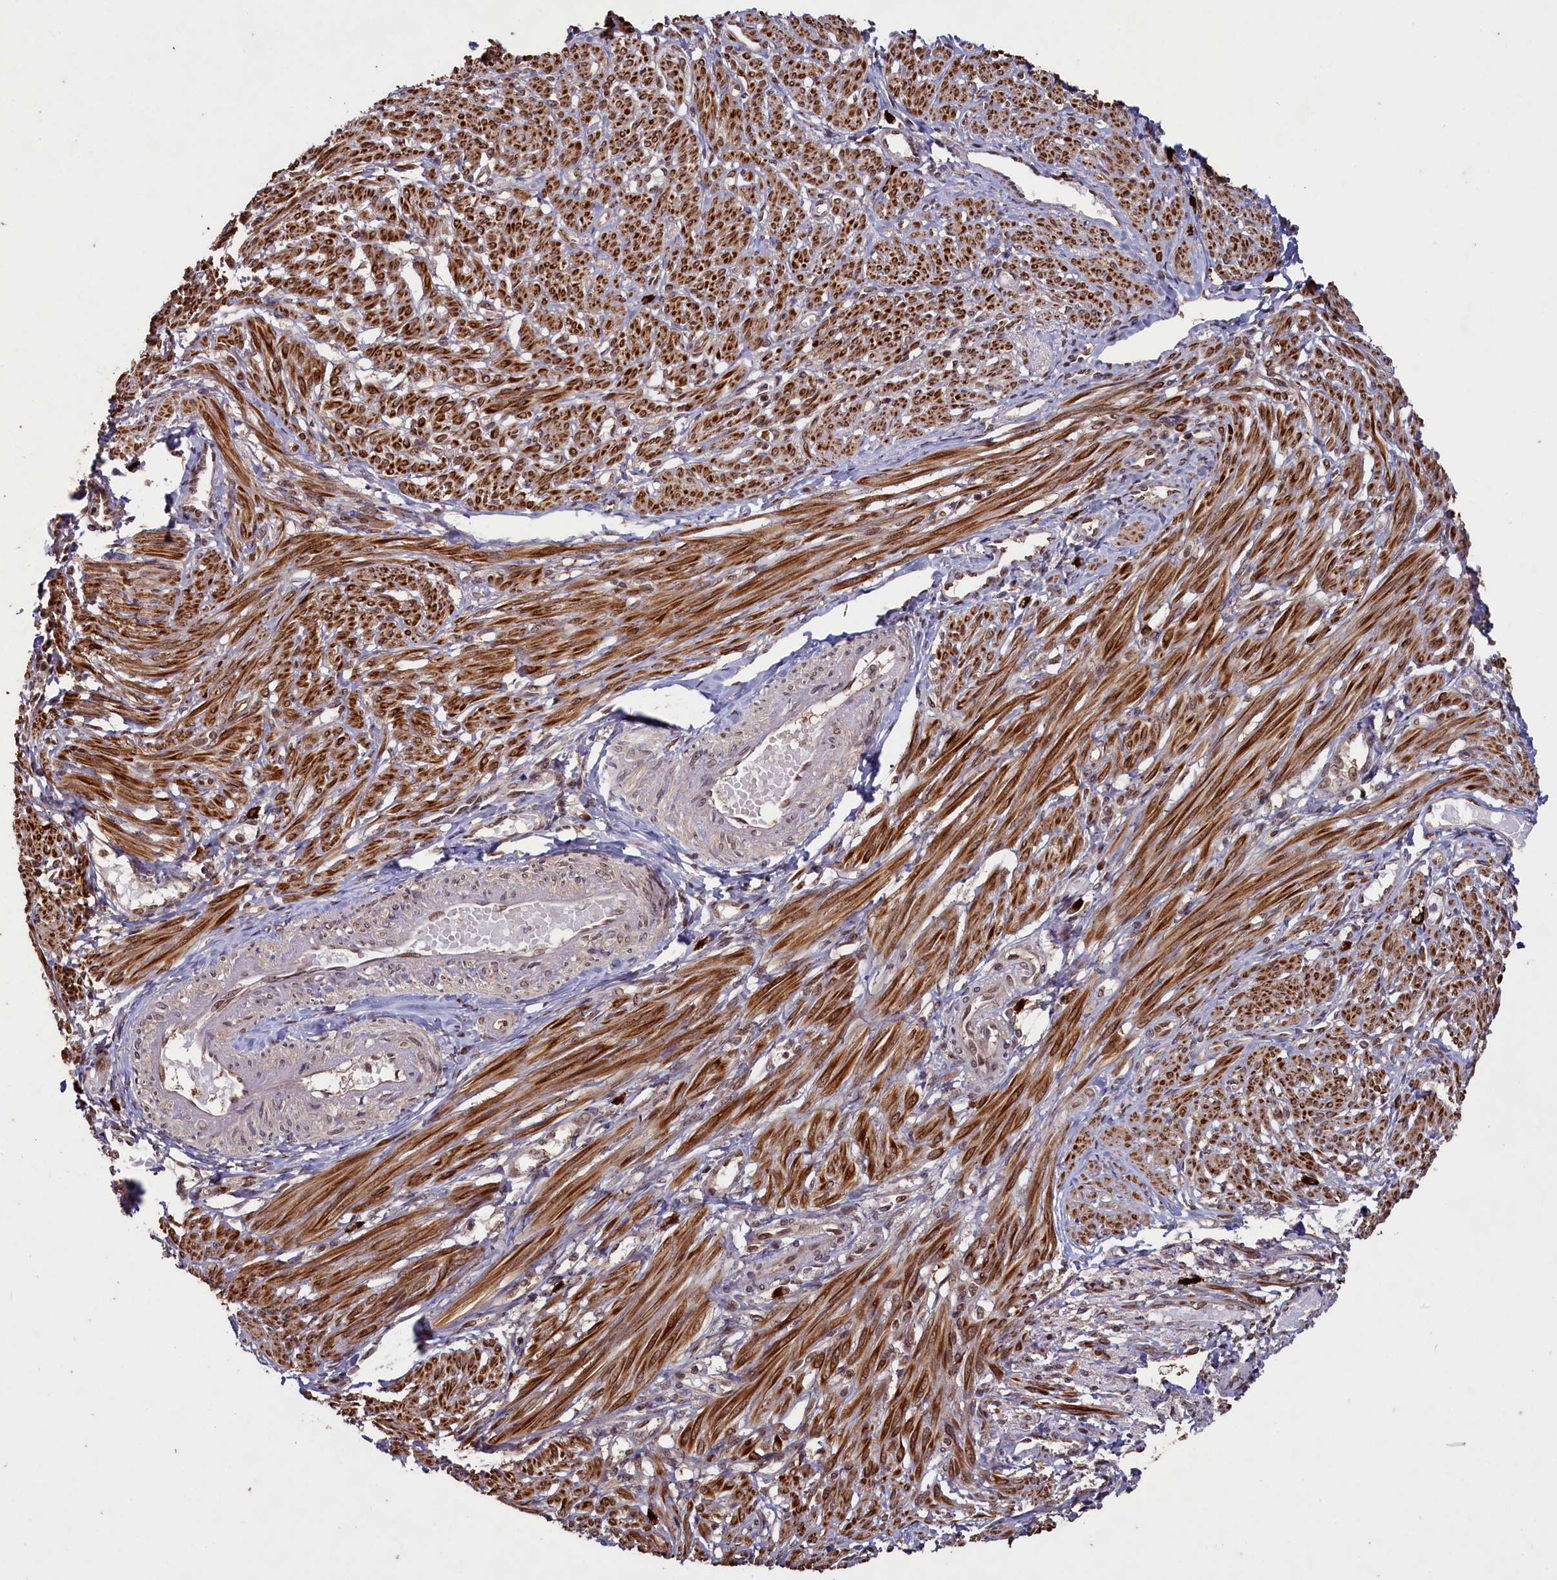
{"staining": {"intensity": "strong", "quantity": ">75%", "location": "cytoplasmic/membranous"}, "tissue": "smooth muscle", "cell_type": "Smooth muscle cells", "image_type": "normal", "snomed": [{"axis": "morphology", "description": "Normal tissue, NOS"}, {"axis": "topography", "description": "Smooth muscle"}], "caption": "Immunohistochemistry (IHC) histopathology image of normal smooth muscle stained for a protein (brown), which reveals high levels of strong cytoplasmic/membranous positivity in approximately >75% of smooth muscle cells.", "gene": "NAE1", "patient": {"sex": "female", "age": 39}}